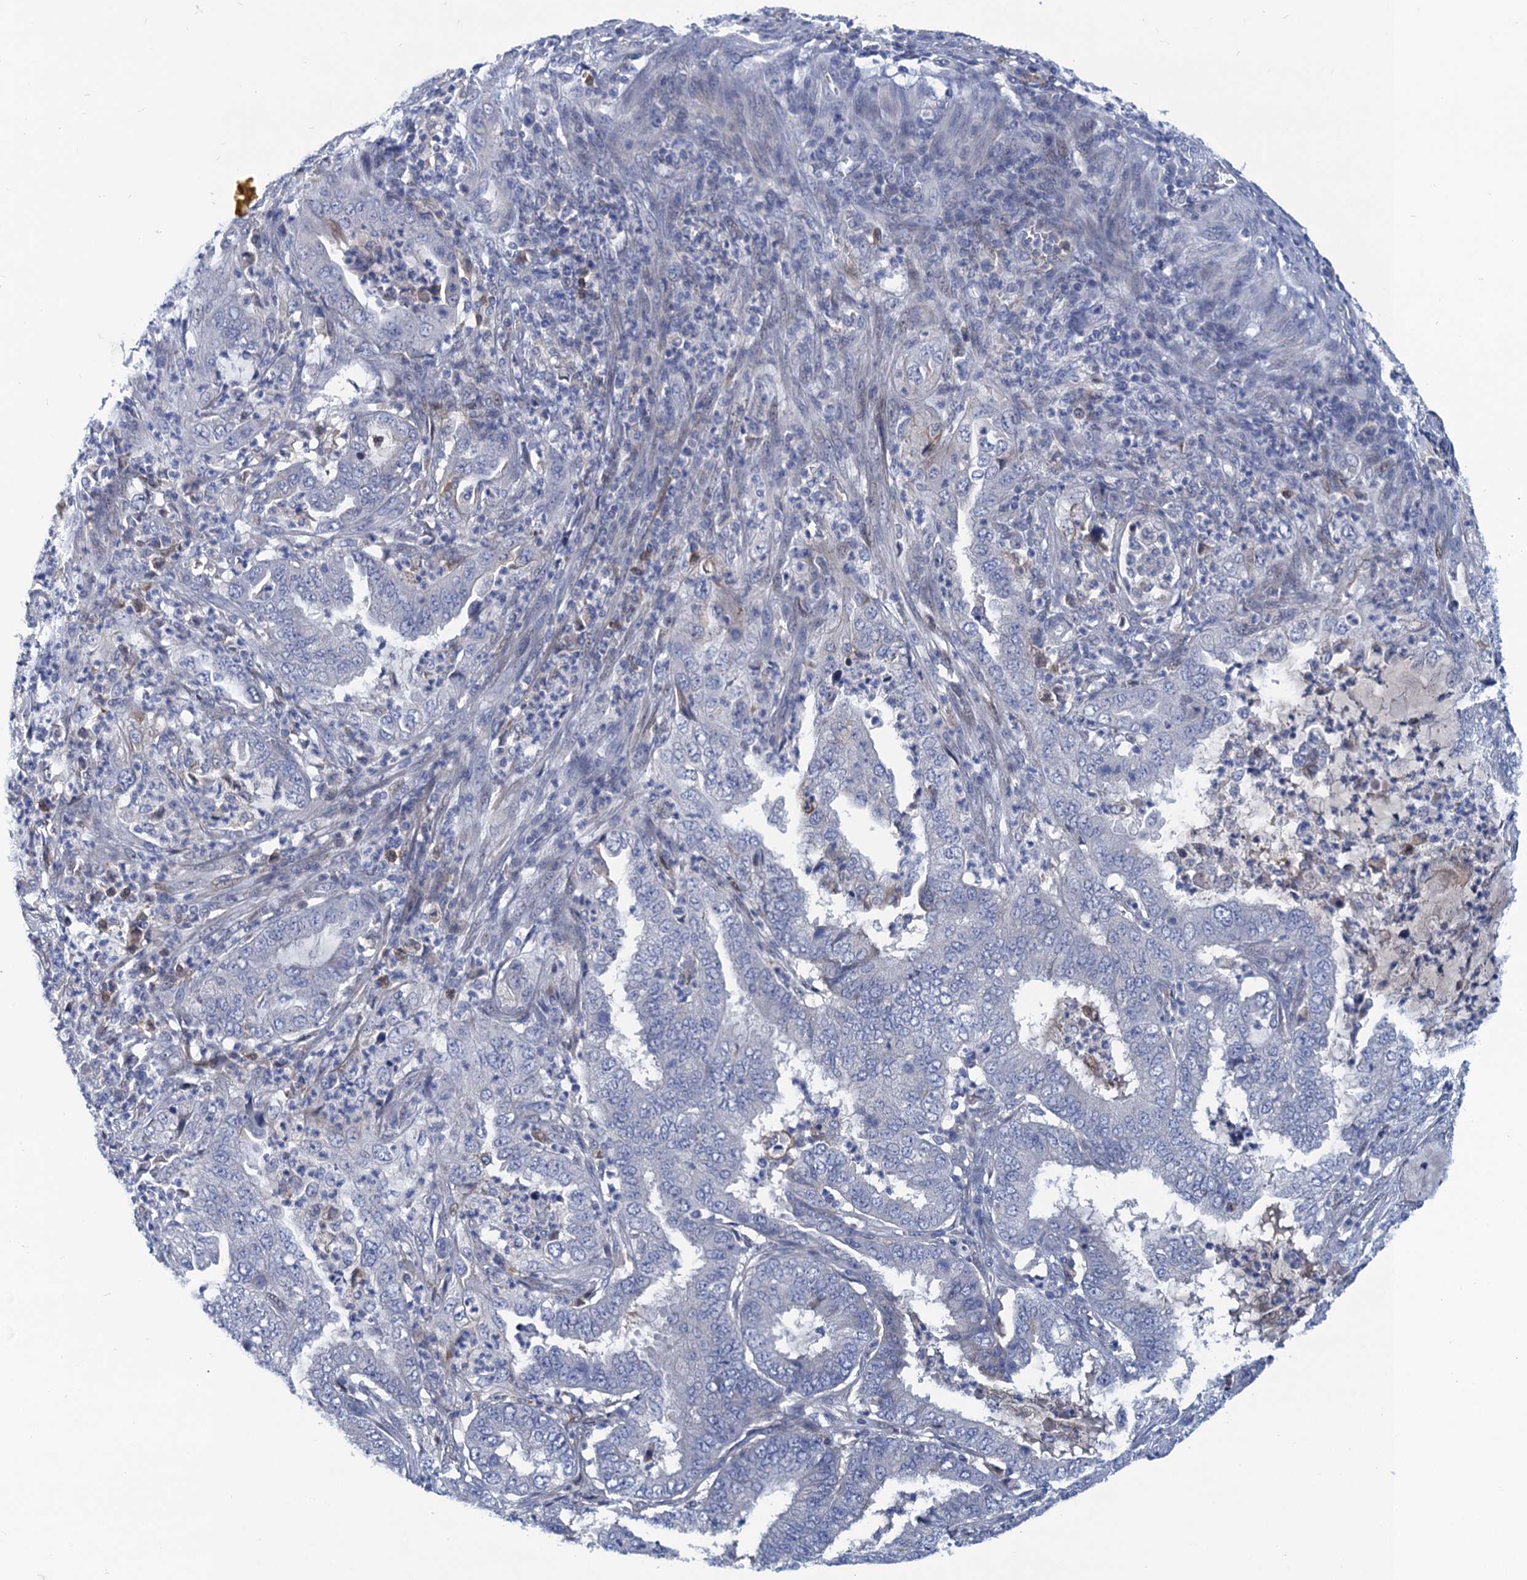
{"staining": {"intensity": "negative", "quantity": "none", "location": "none"}, "tissue": "endometrial cancer", "cell_type": "Tumor cells", "image_type": "cancer", "snomed": [{"axis": "morphology", "description": "Adenocarcinoma, NOS"}, {"axis": "topography", "description": "Endometrium"}], "caption": "Endometrial adenocarcinoma stained for a protein using immunohistochemistry (IHC) demonstrates no expression tumor cells.", "gene": "SCEL", "patient": {"sex": "female", "age": 51}}